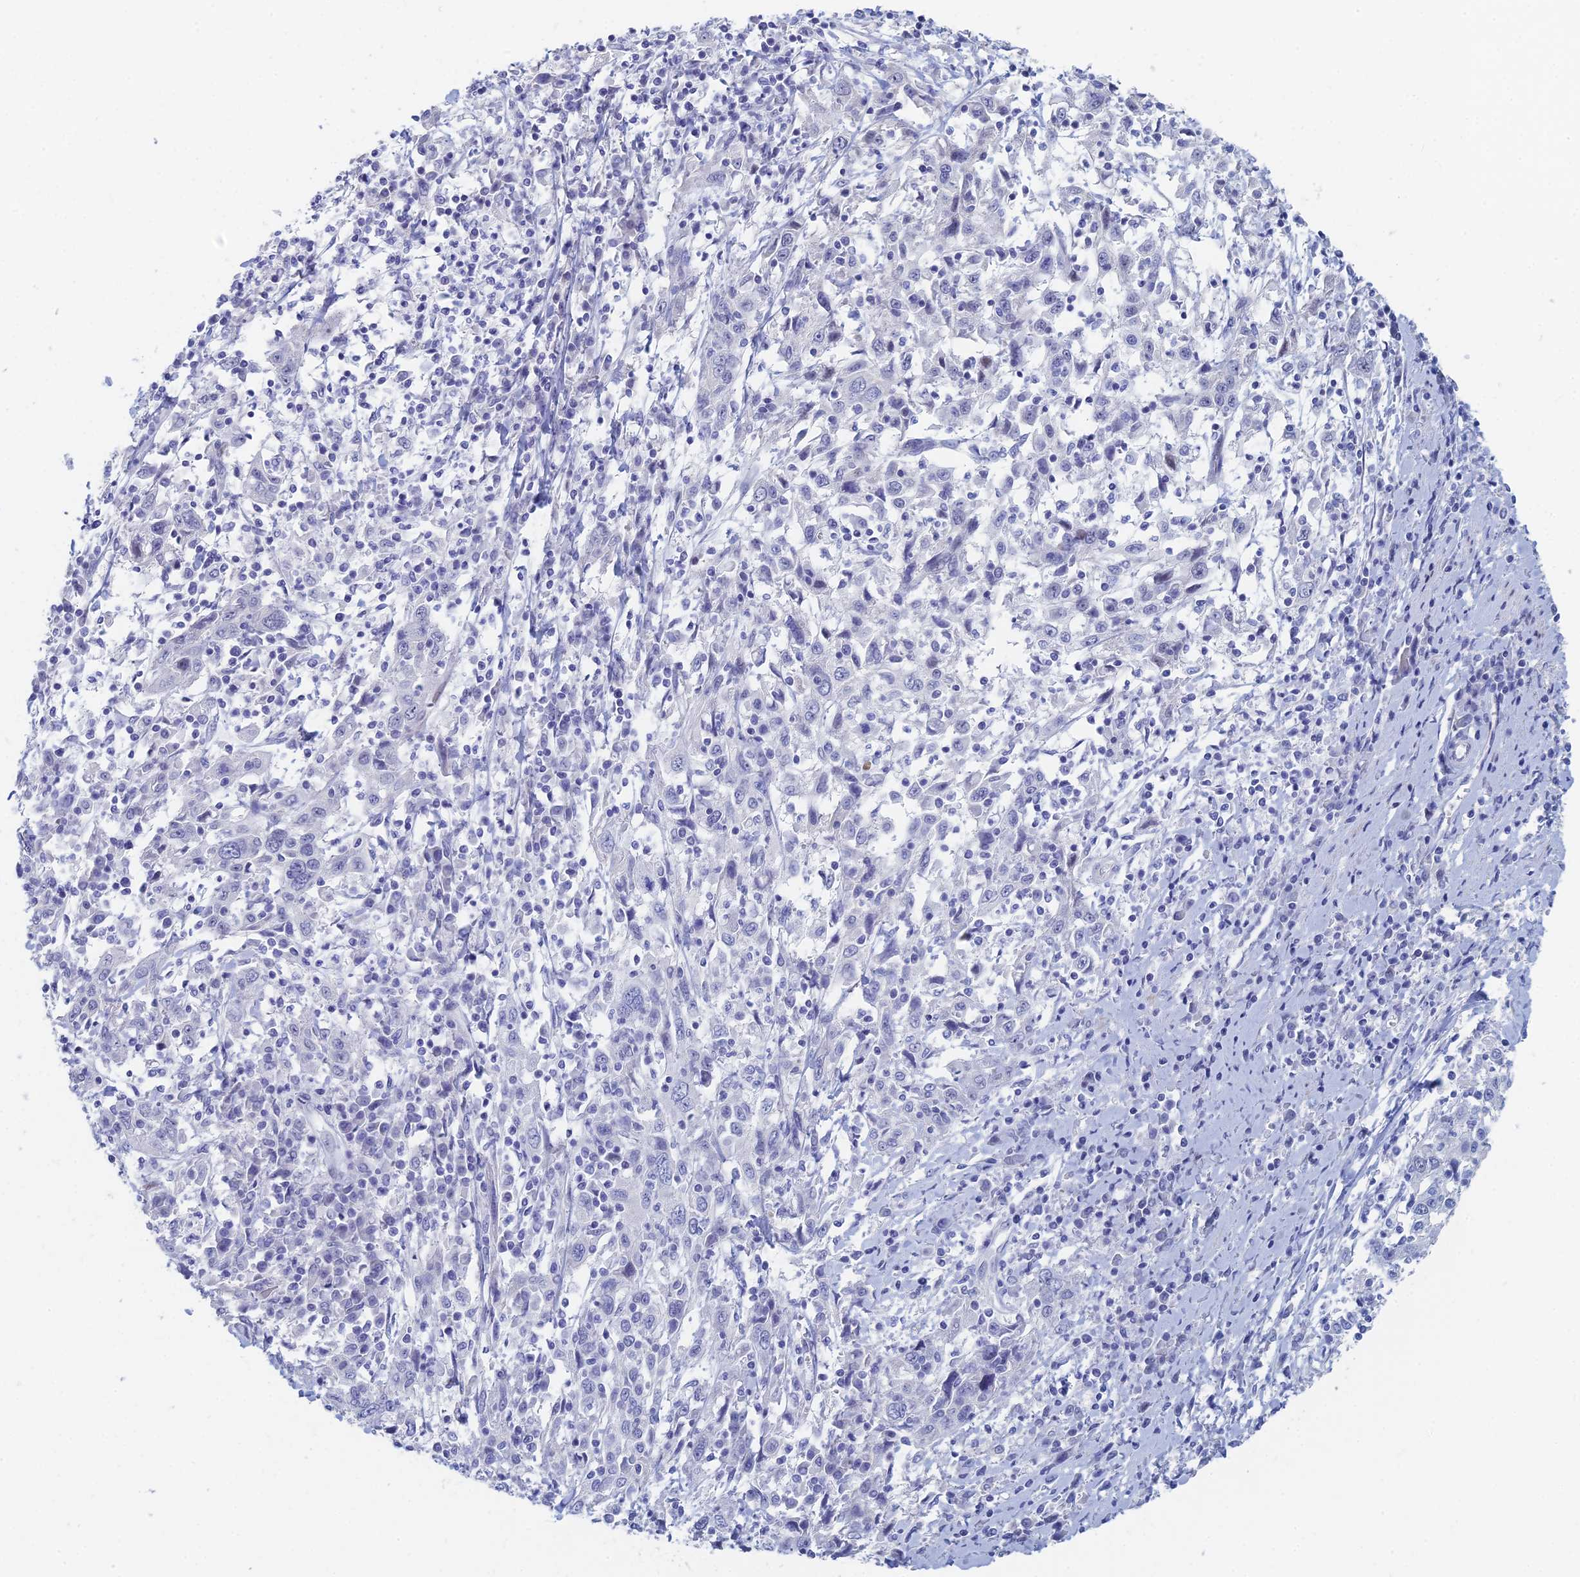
{"staining": {"intensity": "negative", "quantity": "none", "location": "none"}, "tissue": "cervical cancer", "cell_type": "Tumor cells", "image_type": "cancer", "snomed": [{"axis": "morphology", "description": "Squamous cell carcinoma, NOS"}, {"axis": "topography", "description": "Cervix"}], "caption": "Histopathology image shows no protein staining in tumor cells of squamous cell carcinoma (cervical) tissue.", "gene": "DRGX", "patient": {"sex": "female", "age": 46}}